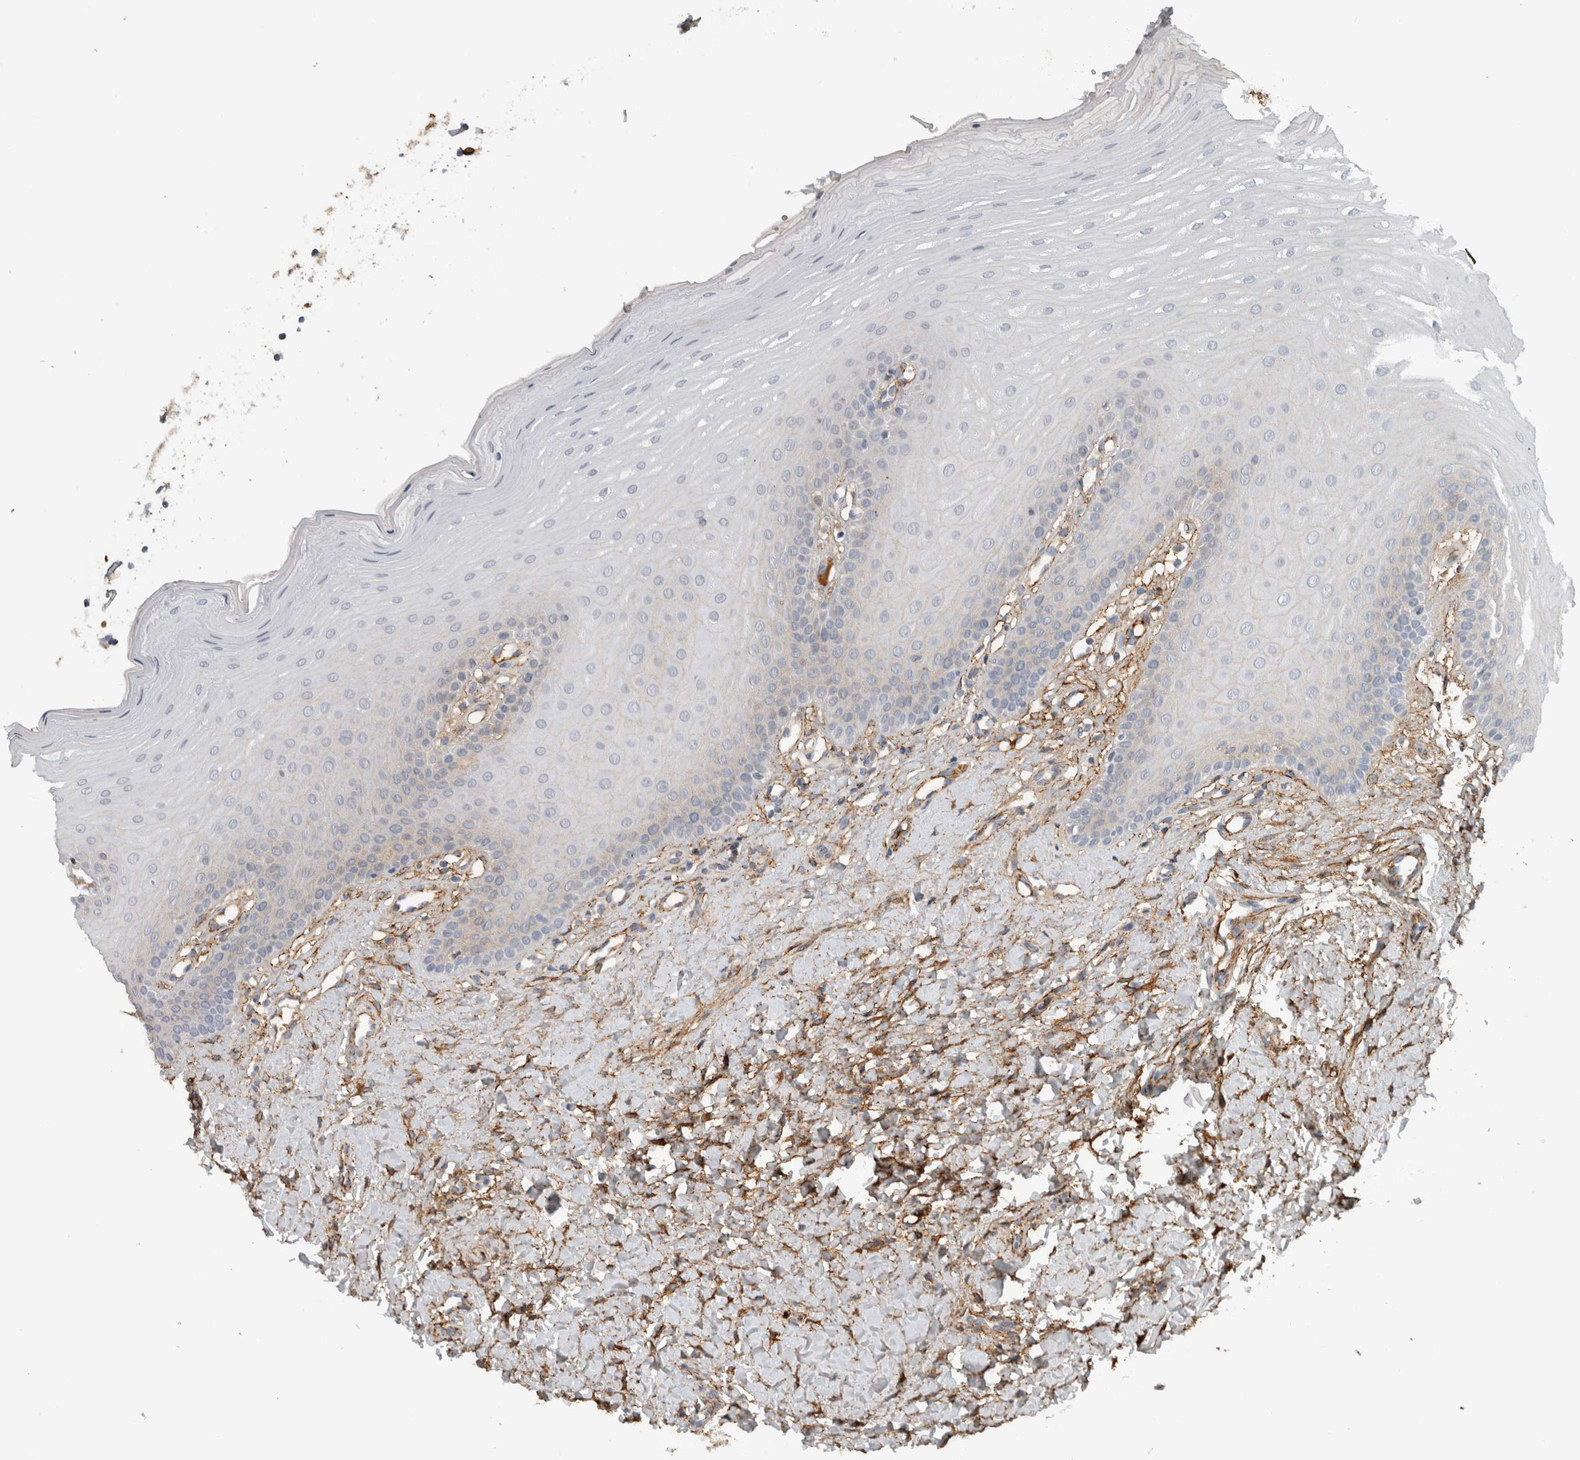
{"staining": {"intensity": "moderate", "quantity": "<25%", "location": "cytoplasmic/membranous"}, "tissue": "oral mucosa", "cell_type": "Squamous epithelial cells", "image_type": "normal", "snomed": [{"axis": "morphology", "description": "Normal tissue, NOS"}, {"axis": "topography", "description": "Oral tissue"}], "caption": "The immunohistochemical stain highlights moderate cytoplasmic/membranous staining in squamous epithelial cells of benign oral mucosa. The staining was performed using DAB to visualize the protein expression in brown, while the nuclei were stained in blue with hematoxylin (Magnification: 20x).", "gene": "FN1", "patient": {"sex": "female", "age": 39}}